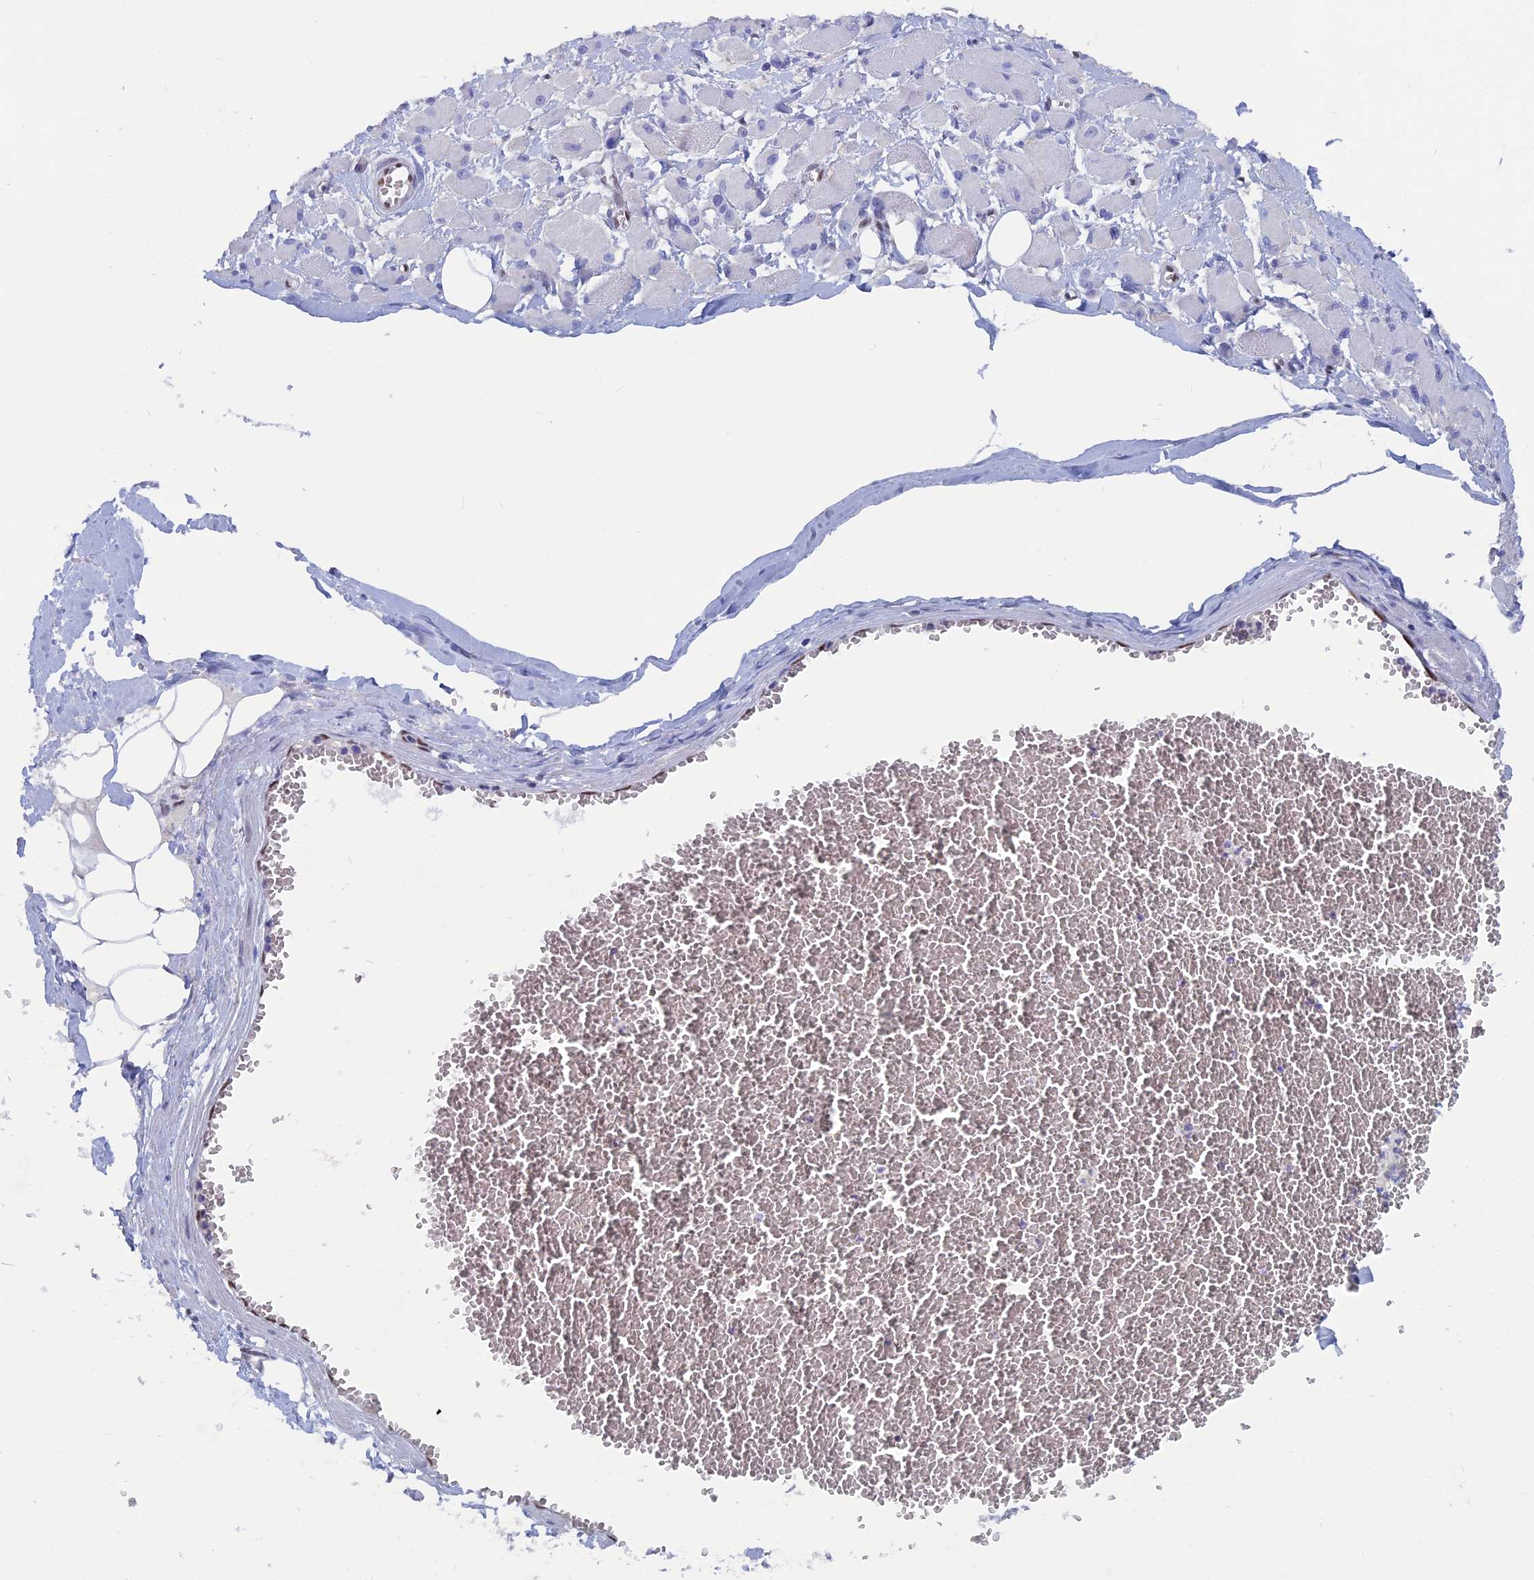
{"staining": {"intensity": "negative", "quantity": "none", "location": "none"}, "tissue": "skeletal muscle", "cell_type": "Myocytes", "image_type": "normal", "snomed": [{"axis": "morphology", "description": "Normal tissue, NOS"}, {"axis": "morphology", "description": "Basal cell carcinoma"}, {"axis": "topography", "description": "Skeletal muscle"}], "caption": "Unremarkable skeletal muscle was stained to show a protein in brown. There is no significant staining in myocytes.", "gene": "NOL4L", "patient": {"sex": "female", "age": 64}}